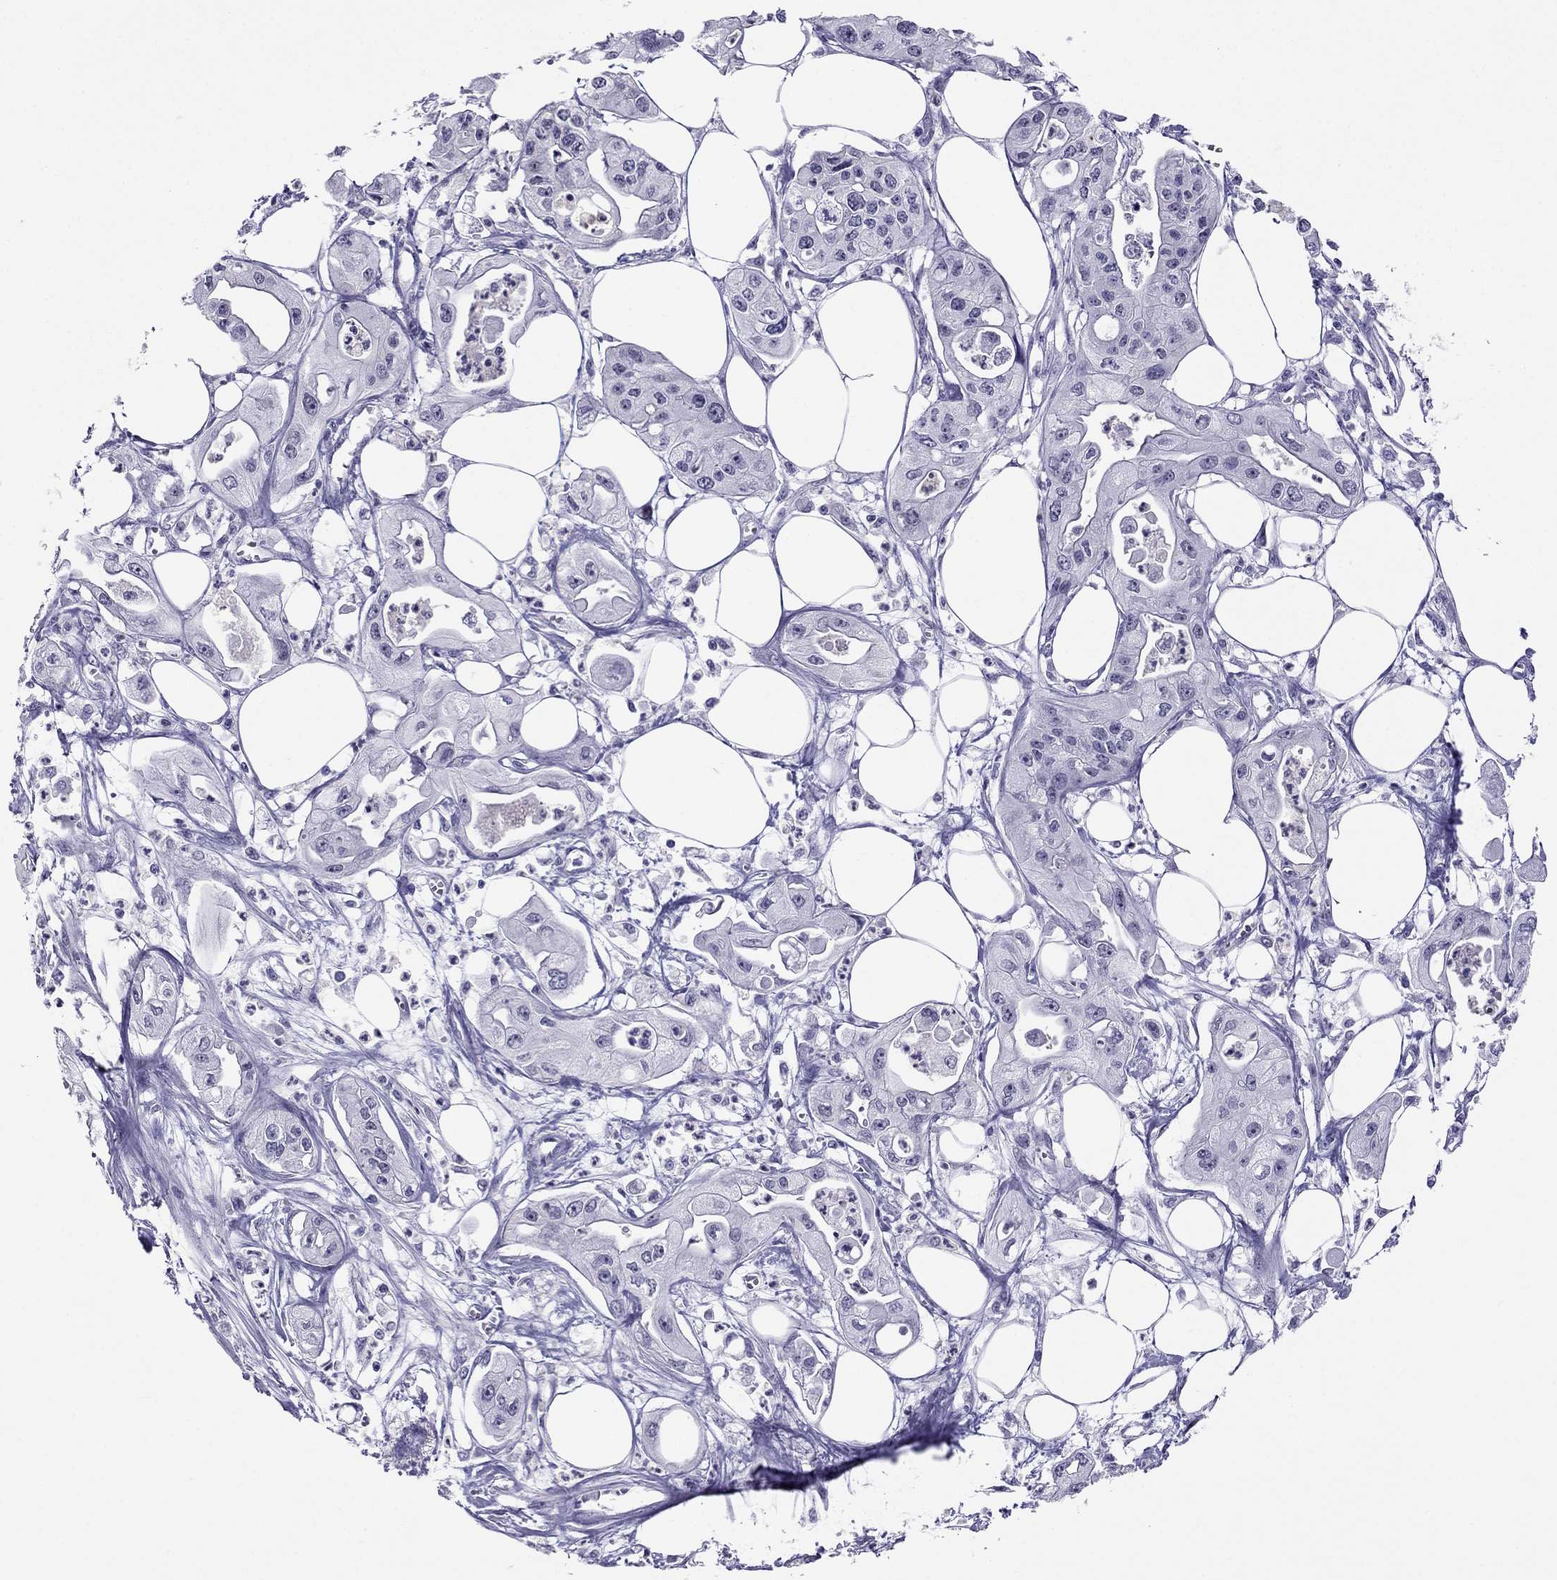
{"staining": {"intensity": "negative", "quantity": "none", "location": "none"}, "tissue": "pancreatic cancer", "cell_type": "Tumor cells", "image_type": "cancer", "snomed": [{"axis": "morphology", "description": "Adenocarcinoma, NOS"}, {"axis": "topography", "description": "Pancreas"}], "caption": "Immunohistochemical staining of pancreatic cancer (adenocarcinoma) displays no significant positivity in tumor cells.", "gene": "CROCC2", "patient": {"sex": "male", "age": 70}}